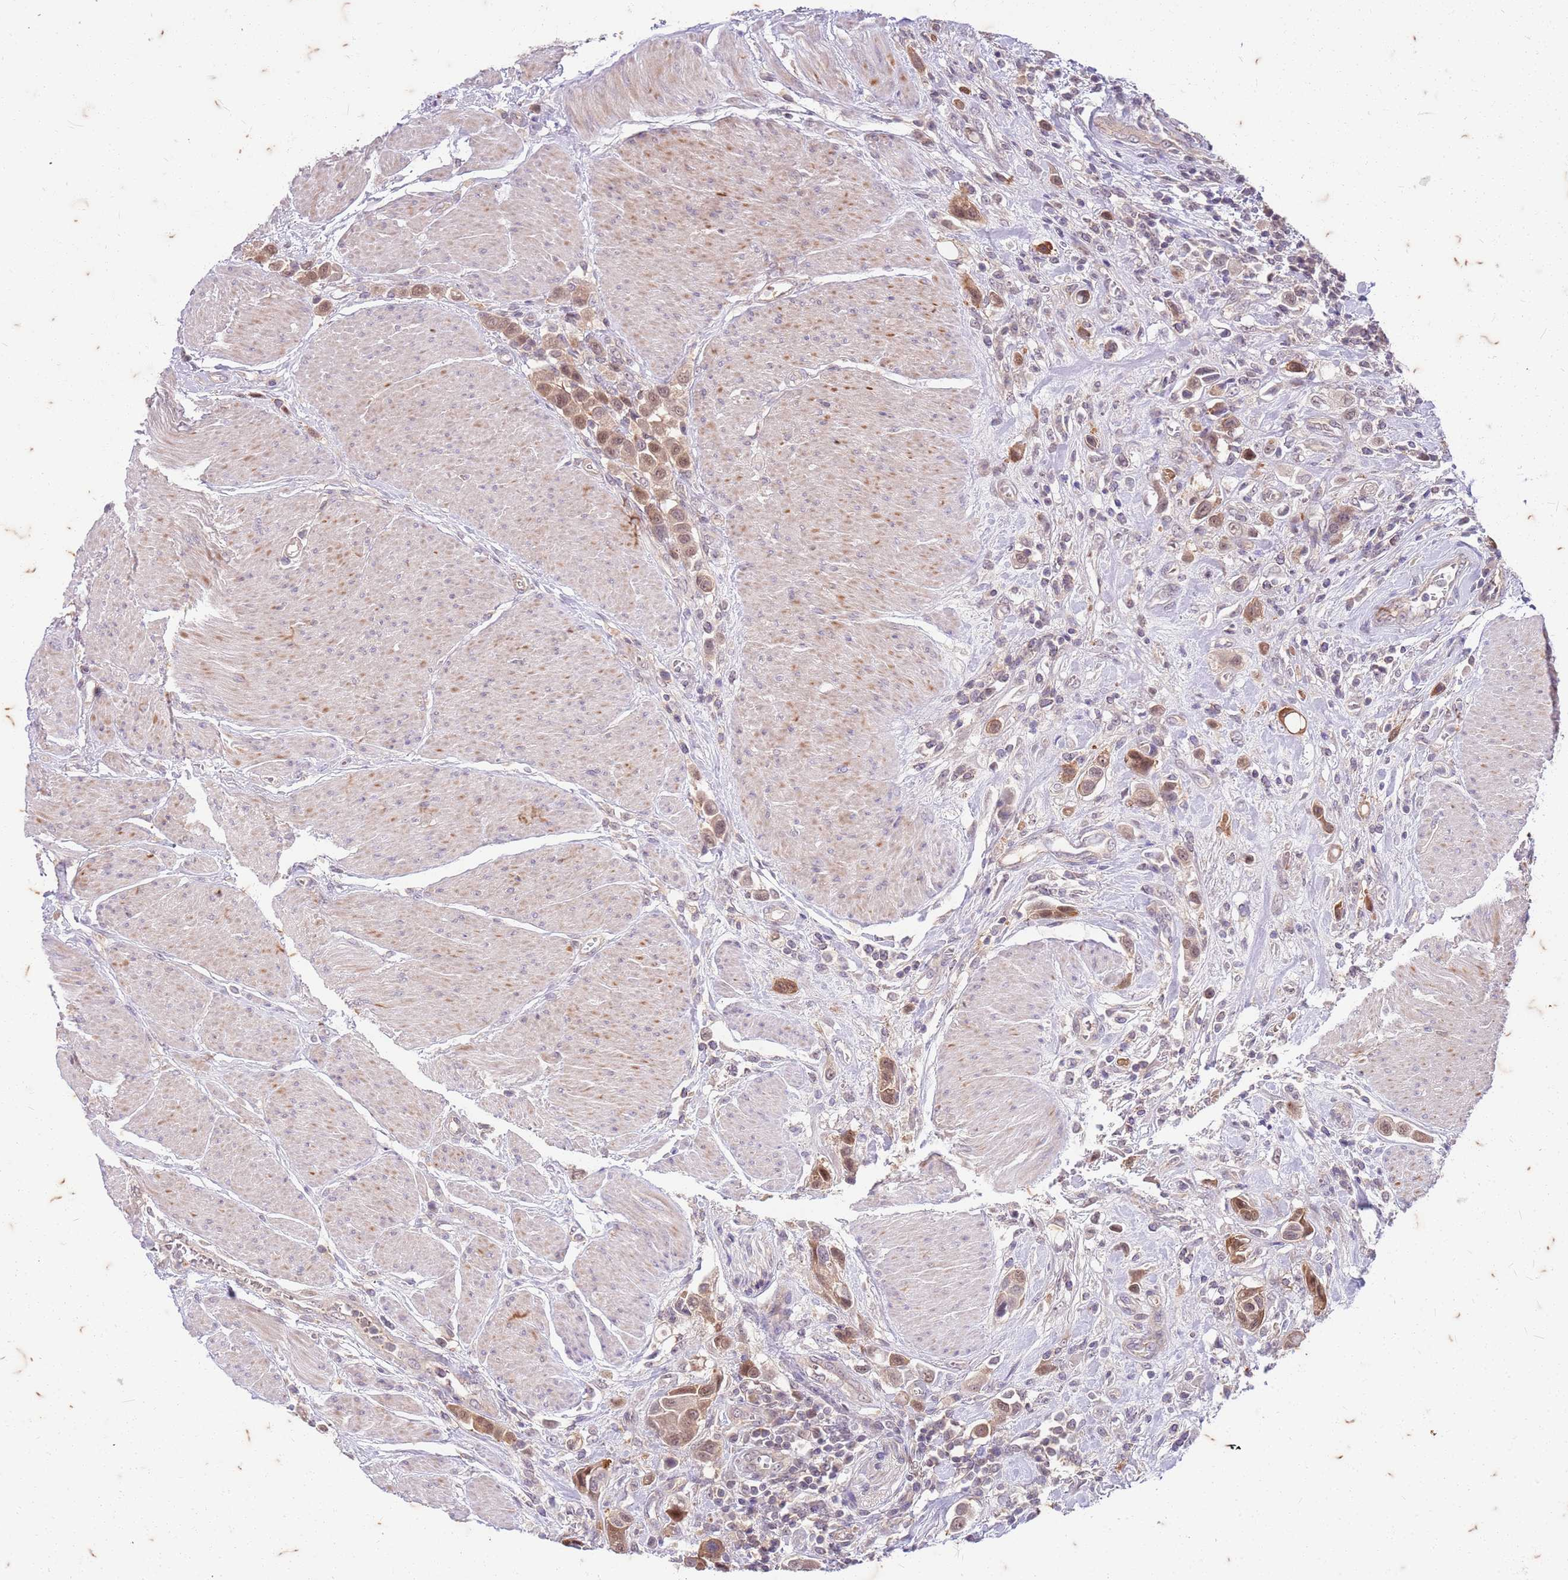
{"staining": {"intensity": "moderate", "quantity": ">75%", "location": "cytoplasmic/membranous,nuclear"}, "tissue": "urothelial cancer", "cell_type": "Tumor cells", "image_type": "cancer", "snomed": [{"axis": "morphology", "description": "Urothelial carcinoma, High grade"}, {"axis": "topography", "description": "Urinary bladder"}], "caption": "A photomicrograph showing moderate cytoplasmic/membranous and nuclear staining in approximately >75% of tumor cells in urothelial cancer, as visualized by brown immunohistochemical staining.", "gene": "RAPGEF3", "patient": {"sex": "male", "age": 50}}